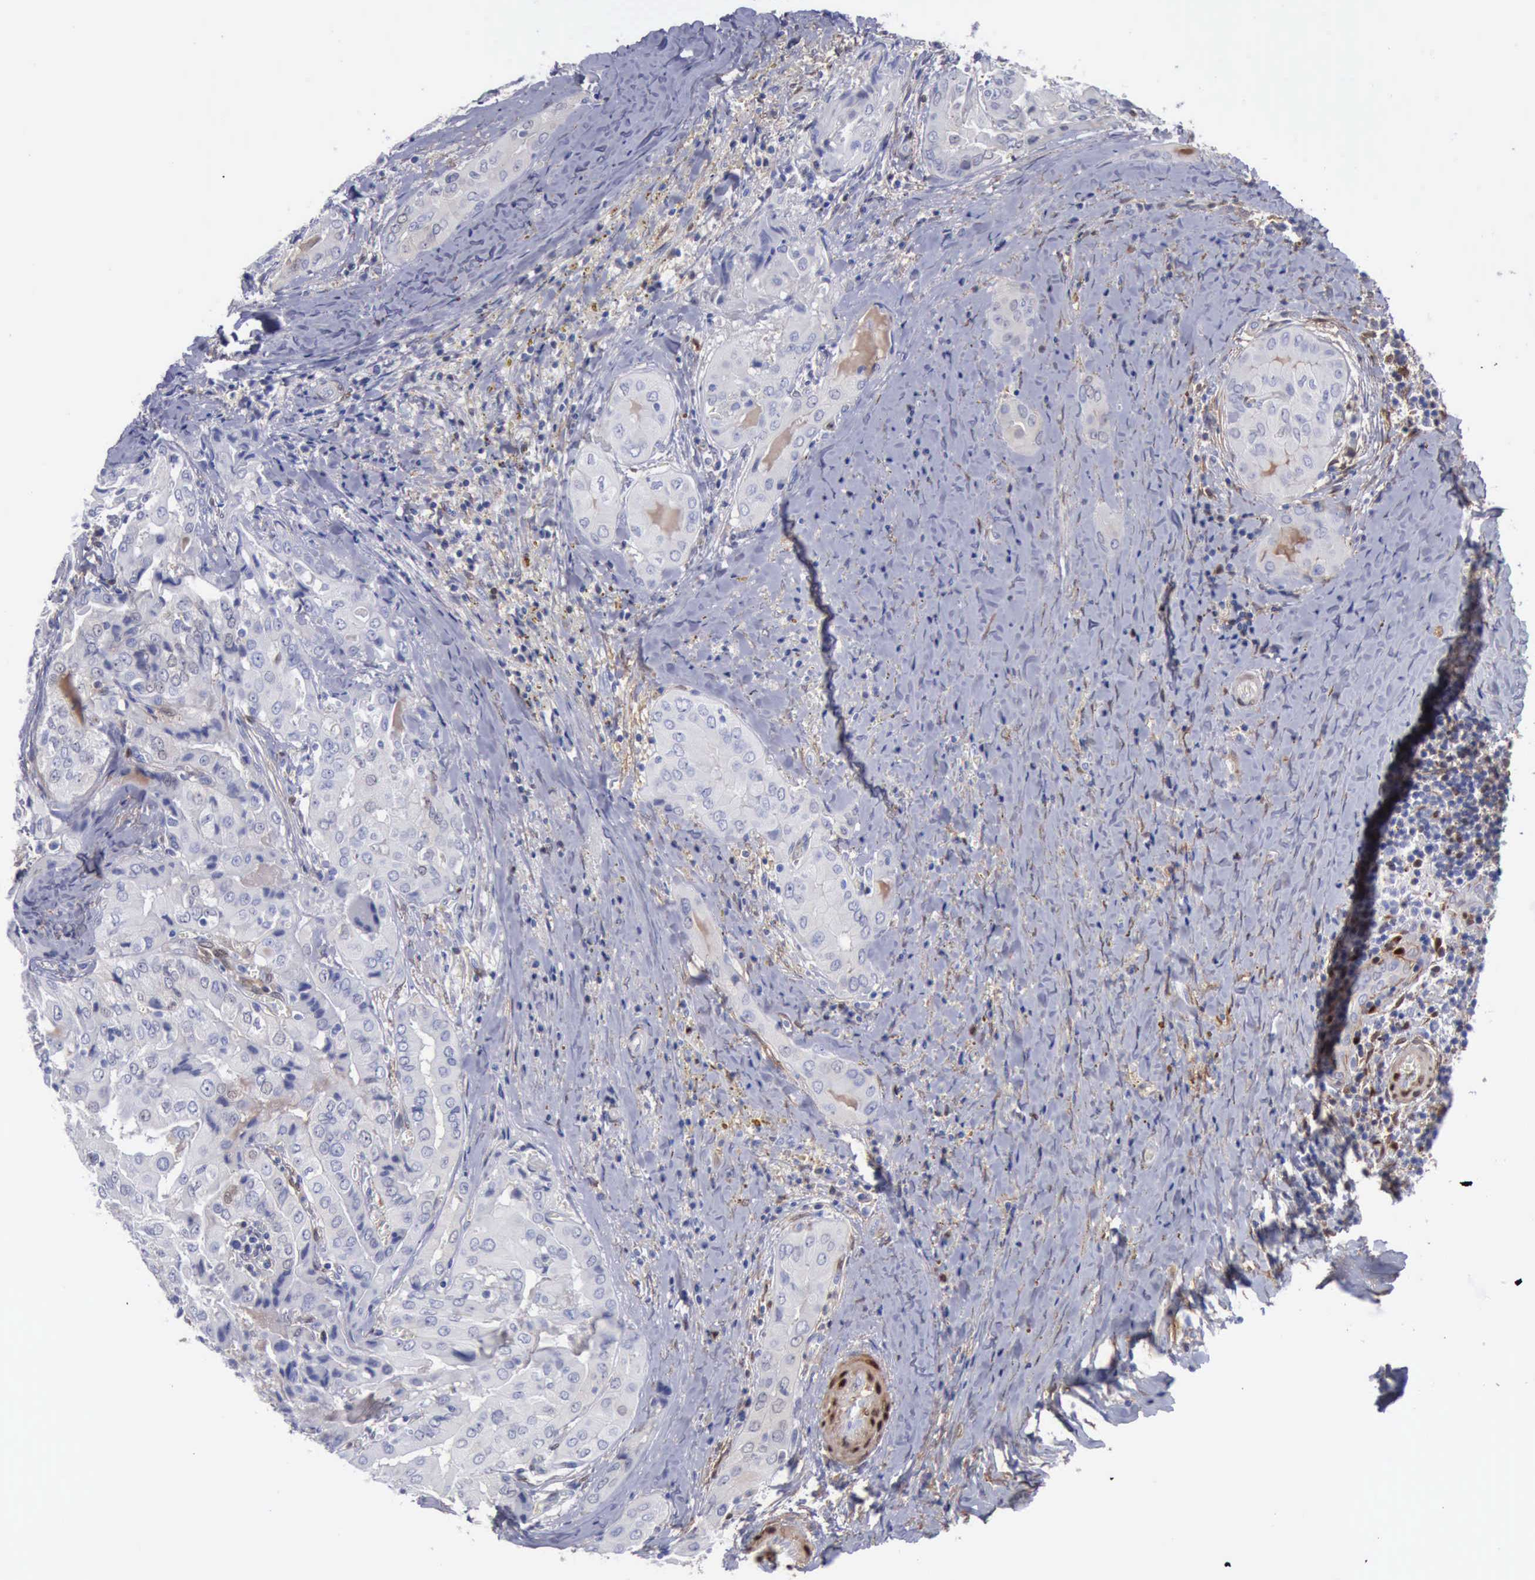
{"staining": {"intensity": "negative", "quantity": "none", "location": "none"}, "tissue": "thyroid cancer", "cell_type": "Tumor cells", "image_type": "cancer", "snomed": [{"axis": "morphology", "description": "Papillary adenocarcinoma, NOS"}, {"axis": "topography", "description": "Thyroid gland"}], "caption": "High magnification brightfield microscopy of thyroid papillary adenocarcinoma stained with DAB (3,3'-diaminobenzidine) (brown) and counterstained with hematoxylin (blue): tumor cells show no significant staining. (Stains: DAB (3,3'-diaminobenzidine) immunohistochemistry with hematoxylin counter stain, Microscopy: brightfield microscopy at high magnification).", "gene": "FHL1", "patient": {"sex": "female", "age": 71}}